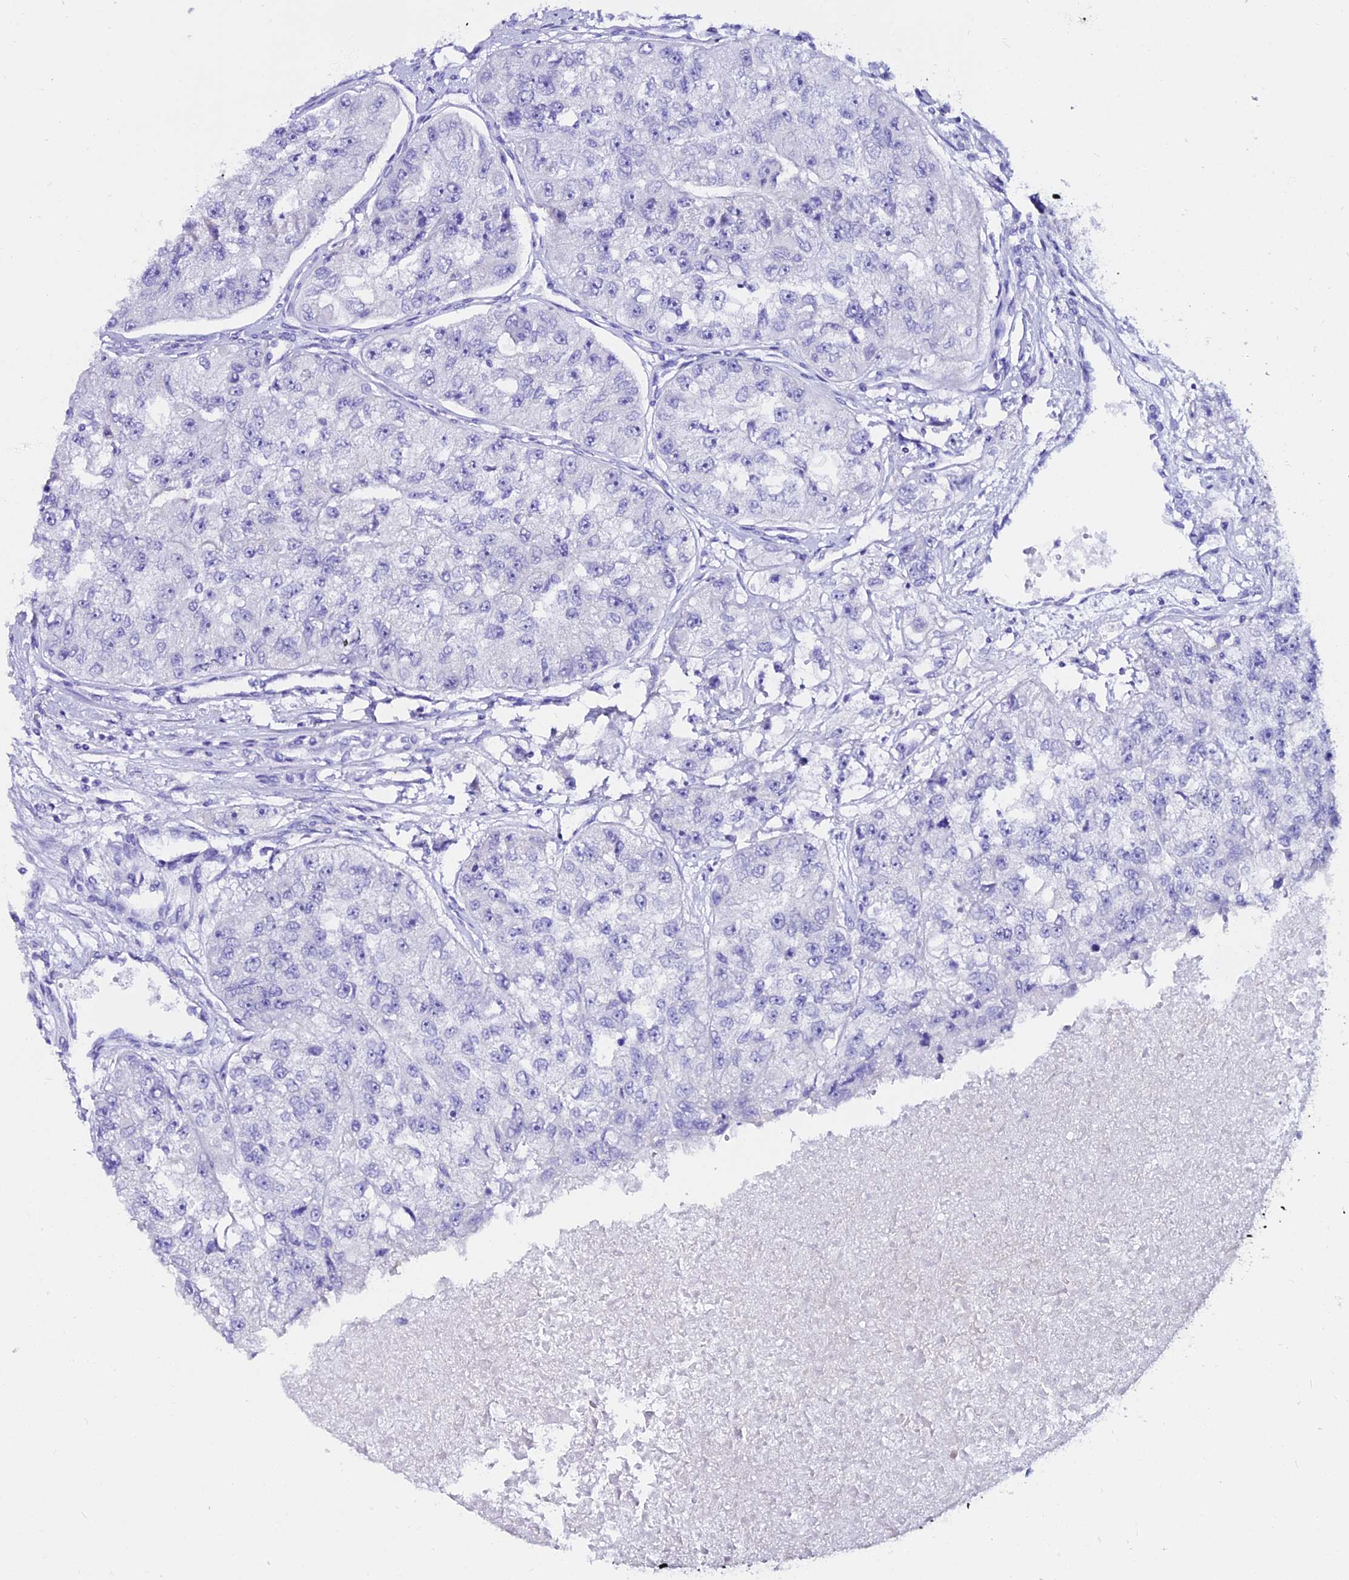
{"staining": {"intensity": "negative", "quantity": "none", "location": "none"}, "tissue": "renal cancer", "cell_type": "Tumor cells", "image_type": "cancer", "snomed": [{"axis": "morphology", "description": "Adenocarcinoma, NOS"}, {"axis": "topography", "description": "Kidney"}], "caption": "A high-resolution image shows IHC staining of renal adenocarcinoma, which displays no significant staining in tumor cells. Nuclei are stained in blue.", "gene": "OR4D5", "patient": {"sex": "male", "age": 63}}